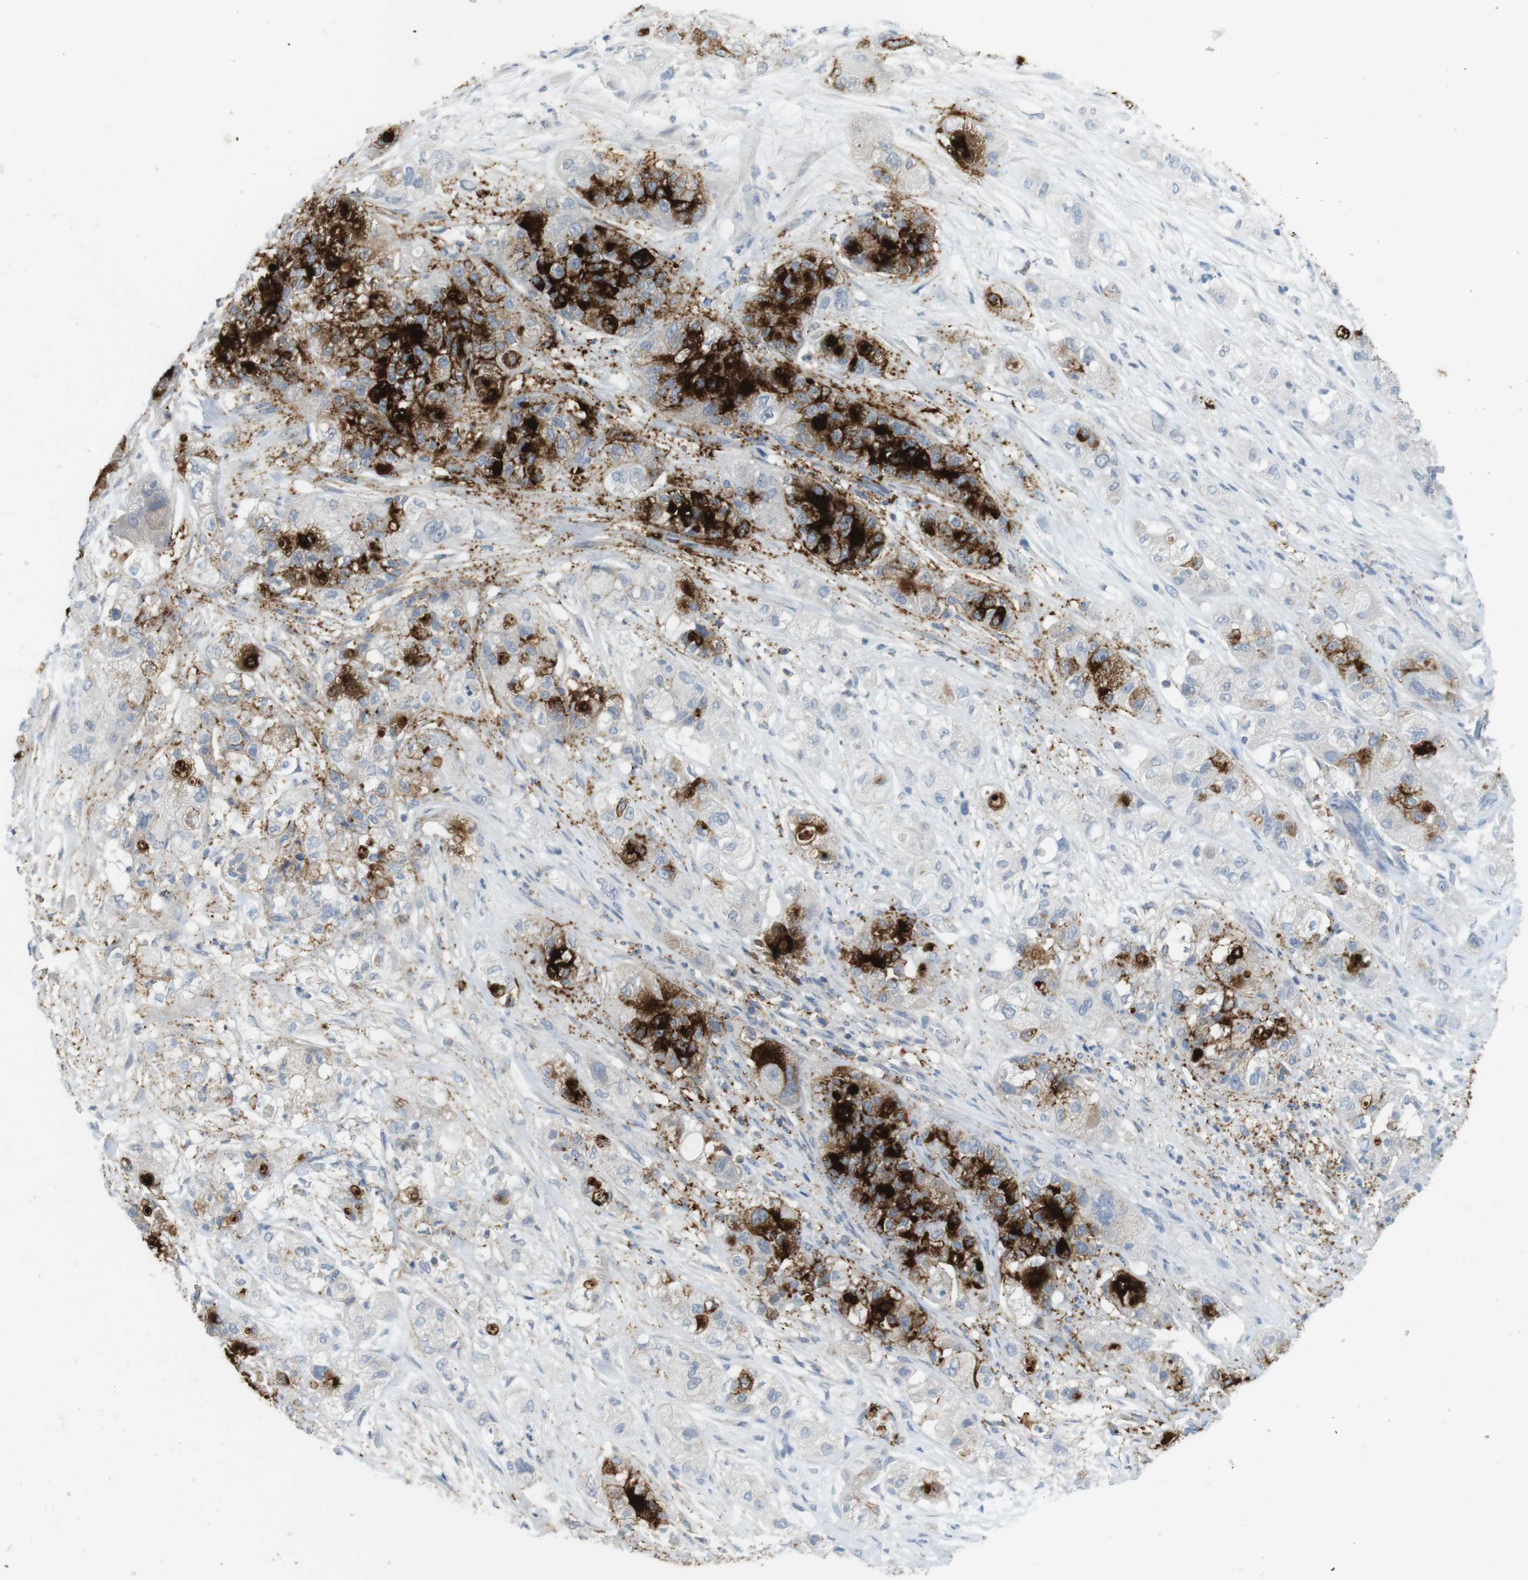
{"staining": {"intensity": "strong", "quantity": ">75%", "location": "cytoplasmic/membranous"}, "tissue": "pancreatic cancer", "cell_type": "Tumor cells", "image_type": "cancer", "snomed": [{"axis": "morphology", "description": "Adenocarcinoma, NOS"}, {"axis": "topography", "description": "Pancreas"}], "caption": "There is high levels of strong cytoplasmic/membranous positivity in tumor cells of pancreatic cancer, as demonstrated by immunohistochemical staining (brown color).", "gene": "MUC5B", "patient": {"sex": "female", "age": 78}}